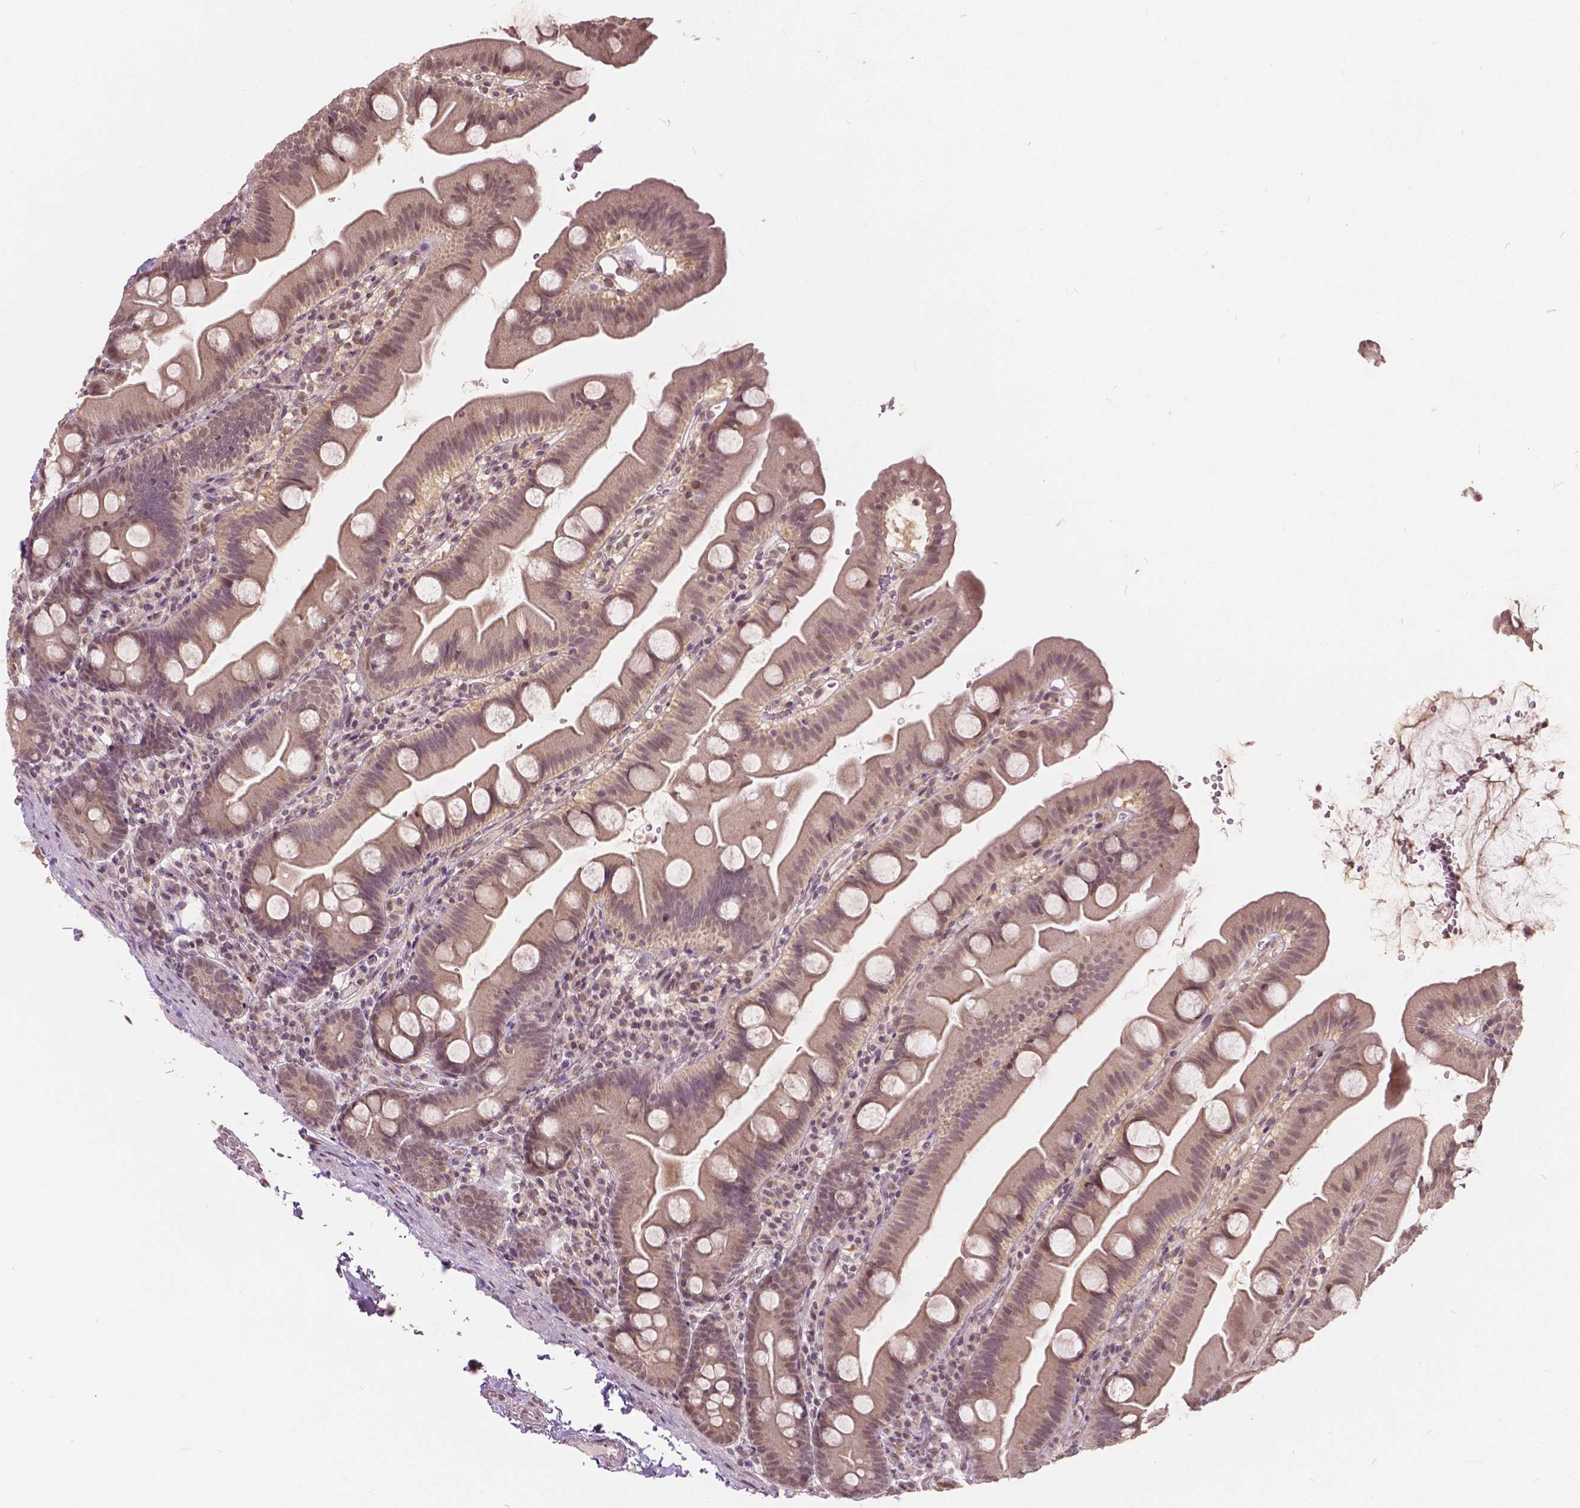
{"staining": {"intensity": "moderate", "quantity": ">75%", "location": "cytoplasmic/membranous,nuclear"}, "tissue": "small intestine", "cell_type": "Glandular cells", "image_type": "normal", "snomed": [{"axis": "morphology", "description": "Normal tissue, NOS"}, {"axis": "topography", "description": "Small intestine"}], "caption": "IHC (DAB) staining of unremarkable small intestine displays moderate cytoplasmic/membranous,nuclear protein staining in about >75% of glandular cells. The protein is shown in brown color, while the nuclei are stained blue.", "gene": "HOXA10", "patient": {"sex": "female", "age": 68}}